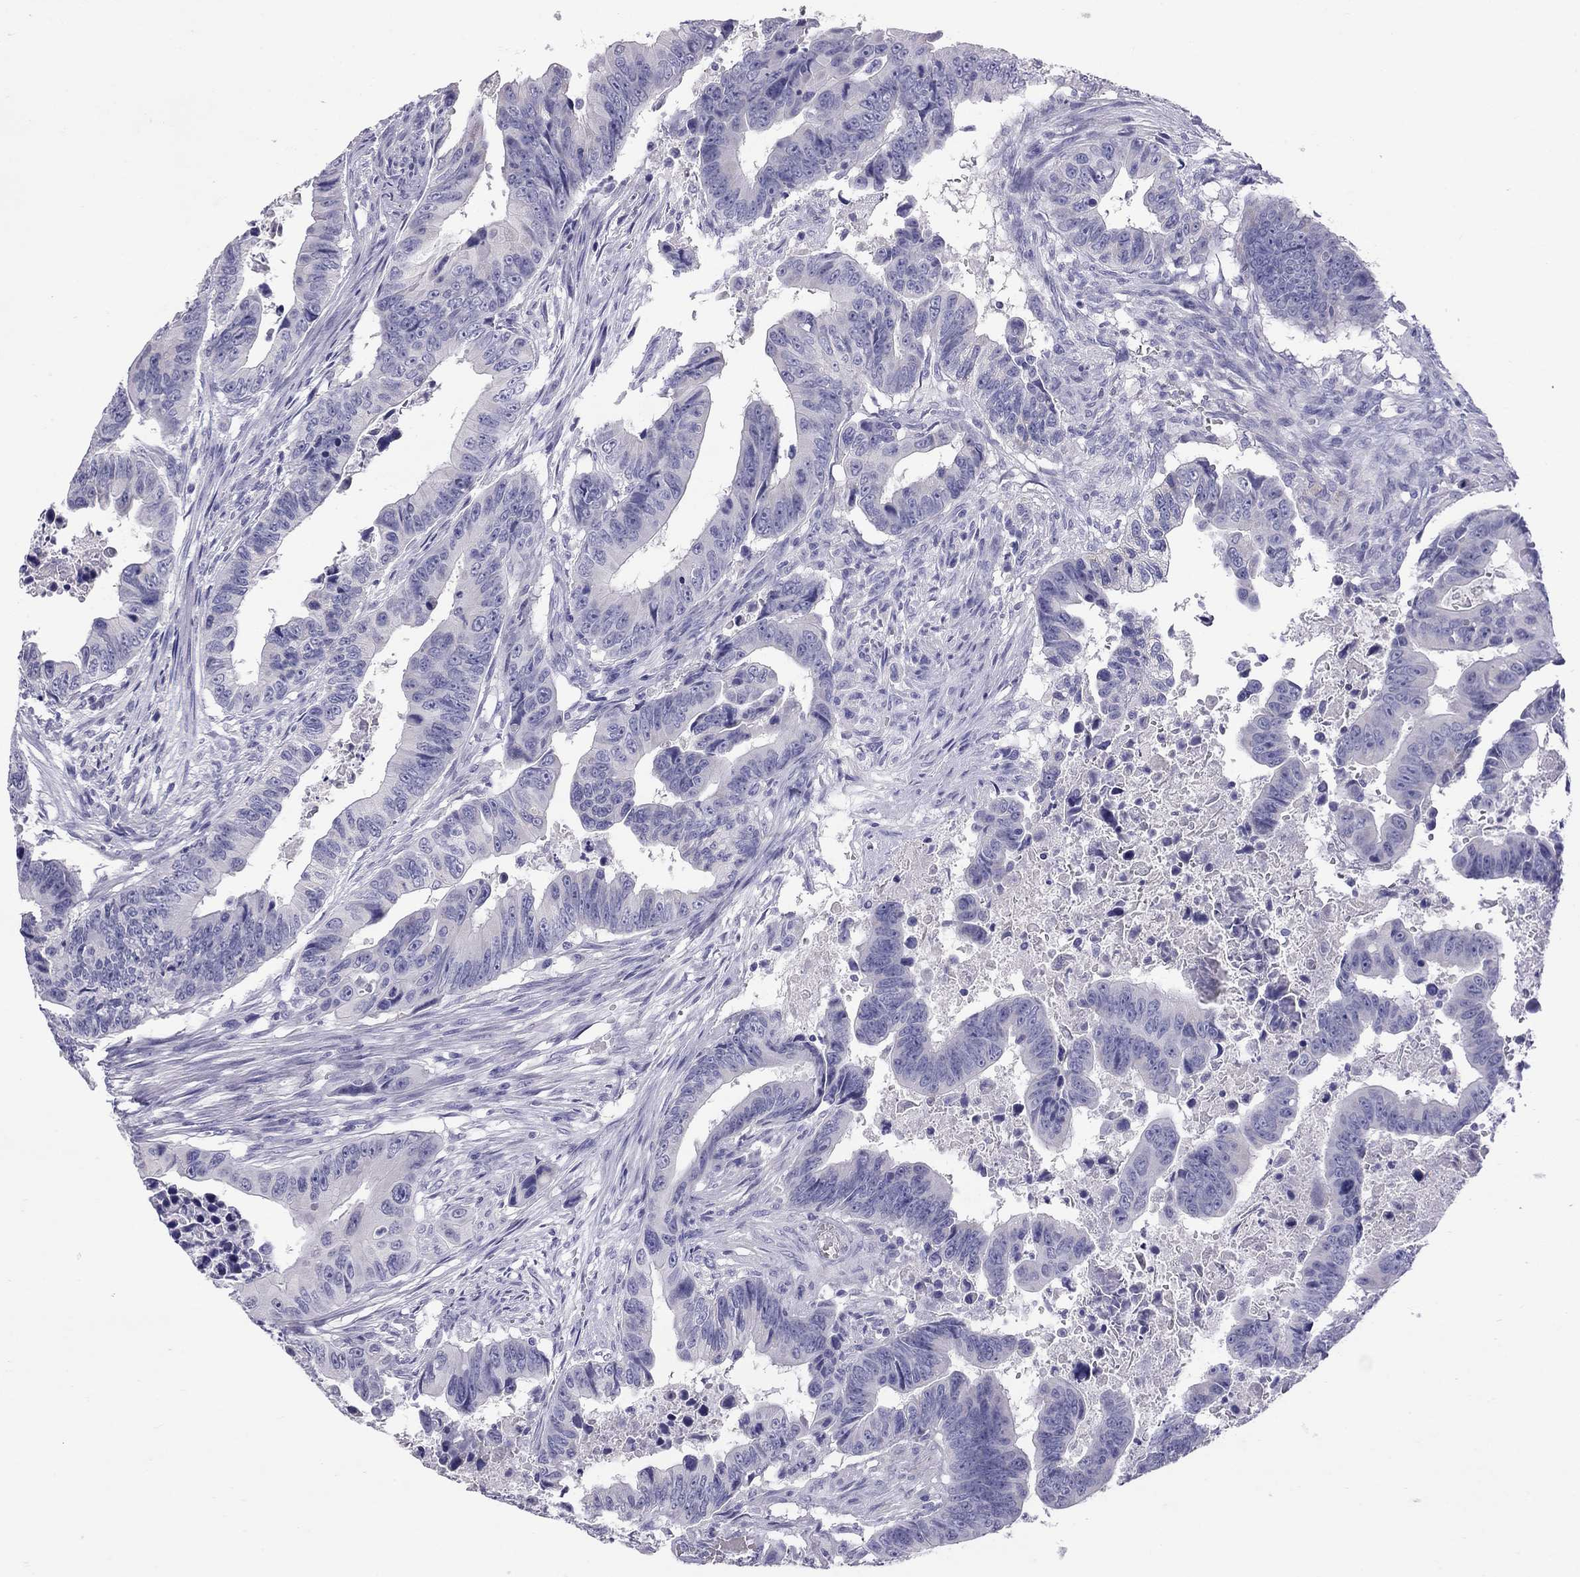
{"staining": {"intensity": "negative", "quantity": "none", "location": "none"}, "tissue": "colorectal cancer", "cell_type": "Tumor cells", "image_type": "cancer", "snomed": [{"axis": "morphology", "description": "Adenocarcinoma, NOS"}, {"axis": "topography", "description": "Colon"}], "caption": "Human colorectal cancer (adenocarcinoma) stained for a protein using immunohistochemistry shows no staining in tumor cells.", "gene": "MUC16", "patient": {"sex": "female", "age": 87}}